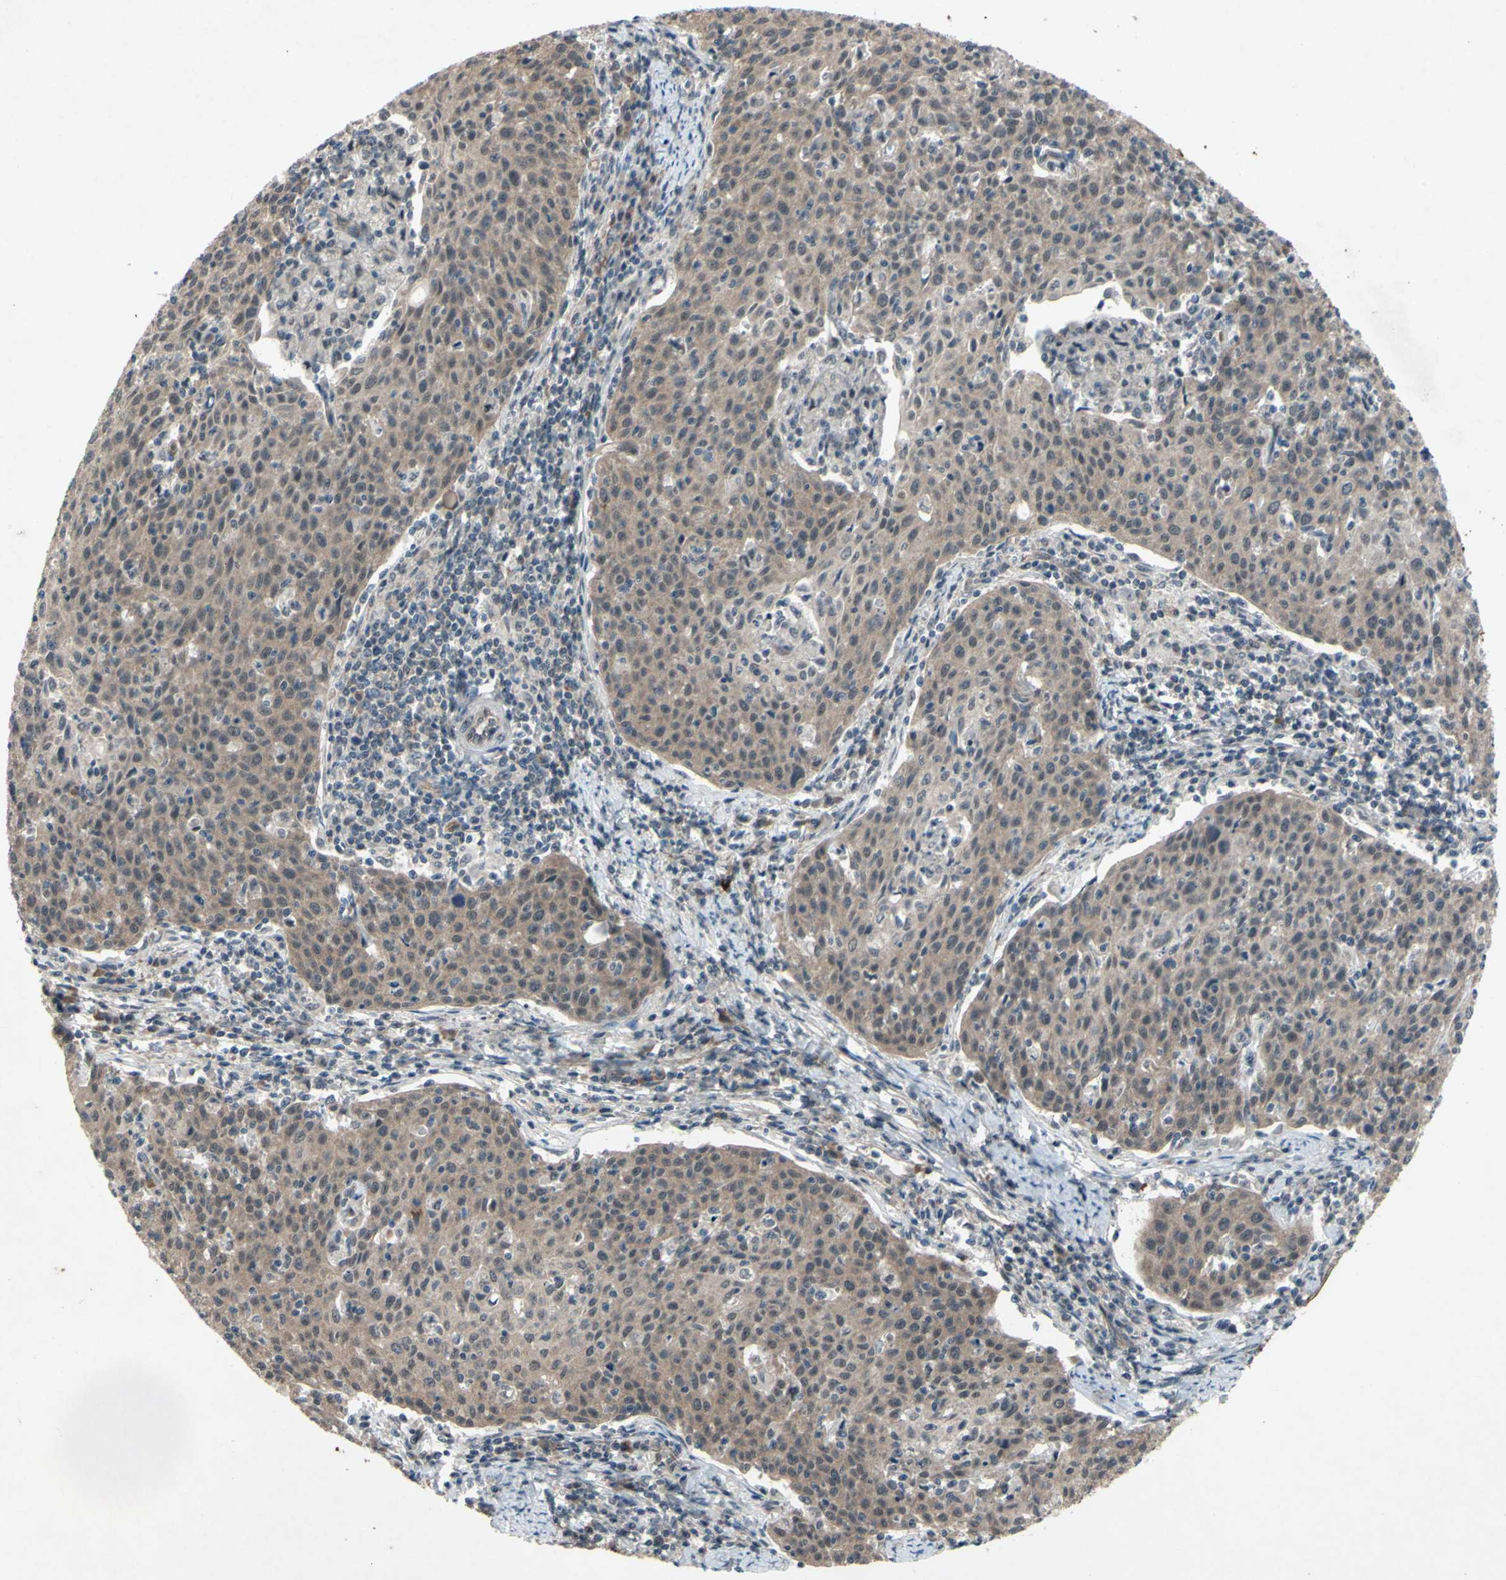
{"staining": {"intensity": "weak", "quantity": ">75%", "location": "cytoplasmic/membranous"}, "tissue": "cervical cancer", "cell_type": "Tumor cells", "image_type": "cancer", "snomed": [{"axis": "morphology", "description": "Squamous cell carcinoma, NOS"}, {"axis": "topography", "description": "Cervix"}], "caption": "Tumor cells demonstrate weak cytoplasmic/membranous expression in approximately >75% of cells in cervical squamous cell carcinoma. Immunohistochemistry (ihc) stains the protein of interest in brown and the nuclei are stained blue.", "gene": "TRDMT1", "patient": {"sex": "female", "age": 38}}